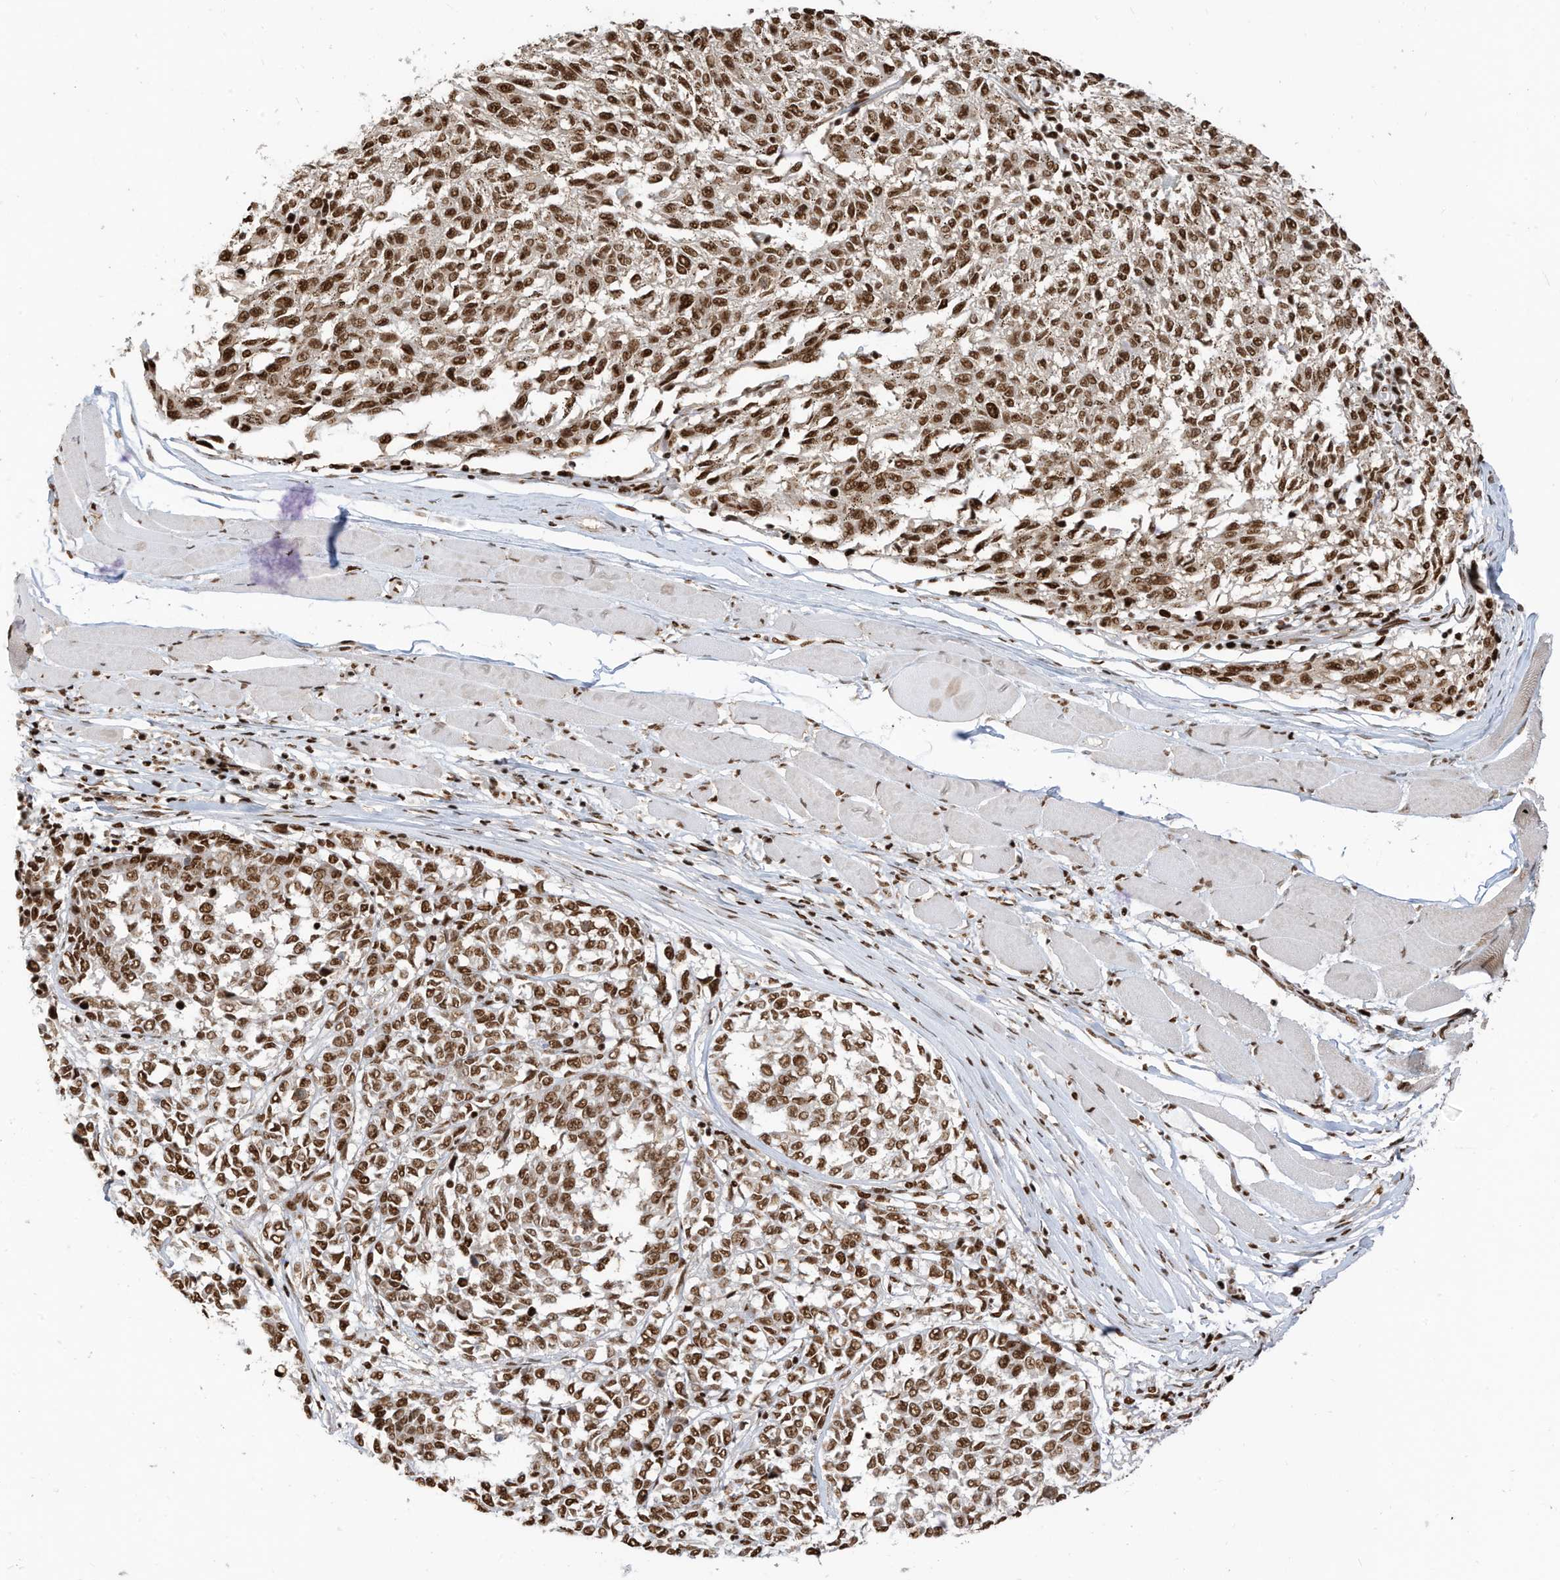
{"staining": {"intensity": "moderate", "quantity": ">75%", "location": "nuclear"}, "tissue": "melanoma", "cell_type": "Tumor cells", "image_type": "cancer", "snomed": [{"axis": "morphology", "description": "Malignant melanoma, NOS"}, {"axis": "topography", "description": "Skin"}], "caption": "Protein expression analysis of melanoma demonstrates moderate nuclear positivity in approximately >75% of tumor cells.", "gene": "SAMD15", "patient": {"sex": "female", "age": 72}}